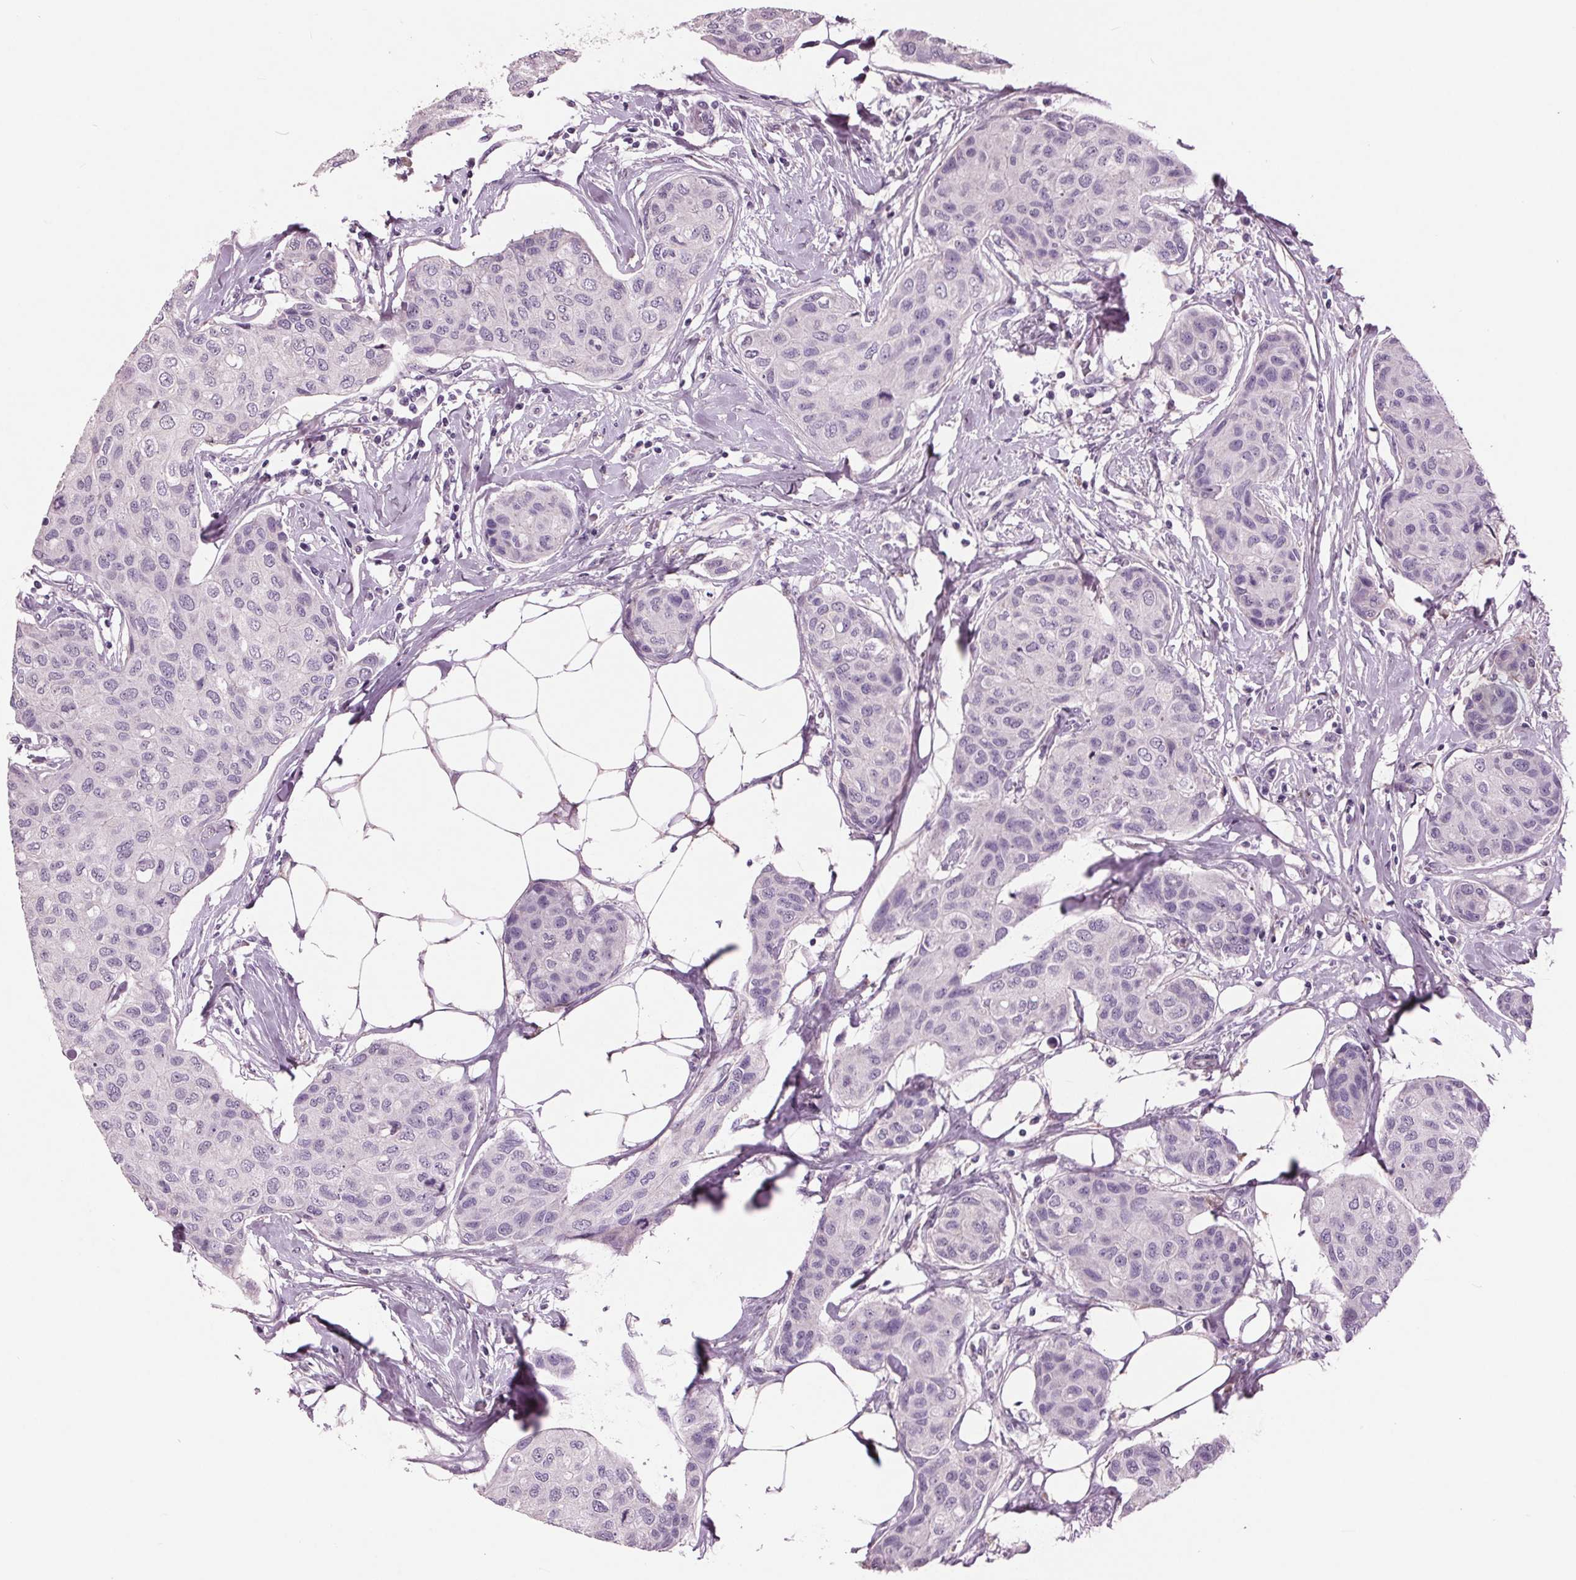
{"staining": {"intensity": "negative", "quantity": "none", "location": "none"}, "tissue": "breast cancer", "cell_type": "Tumor cells", "image_type": "cancer", "snomed": [{"axis": "morphology", "description": "Duct carcinoma"}, {"axis": "topography", "description": "Breast"}], "caption": "Tumor cells show no significant protein staining in intraductal carcinoma (breast).", "gene": "C6", "patient": {"sex": "female", "age": 80}}